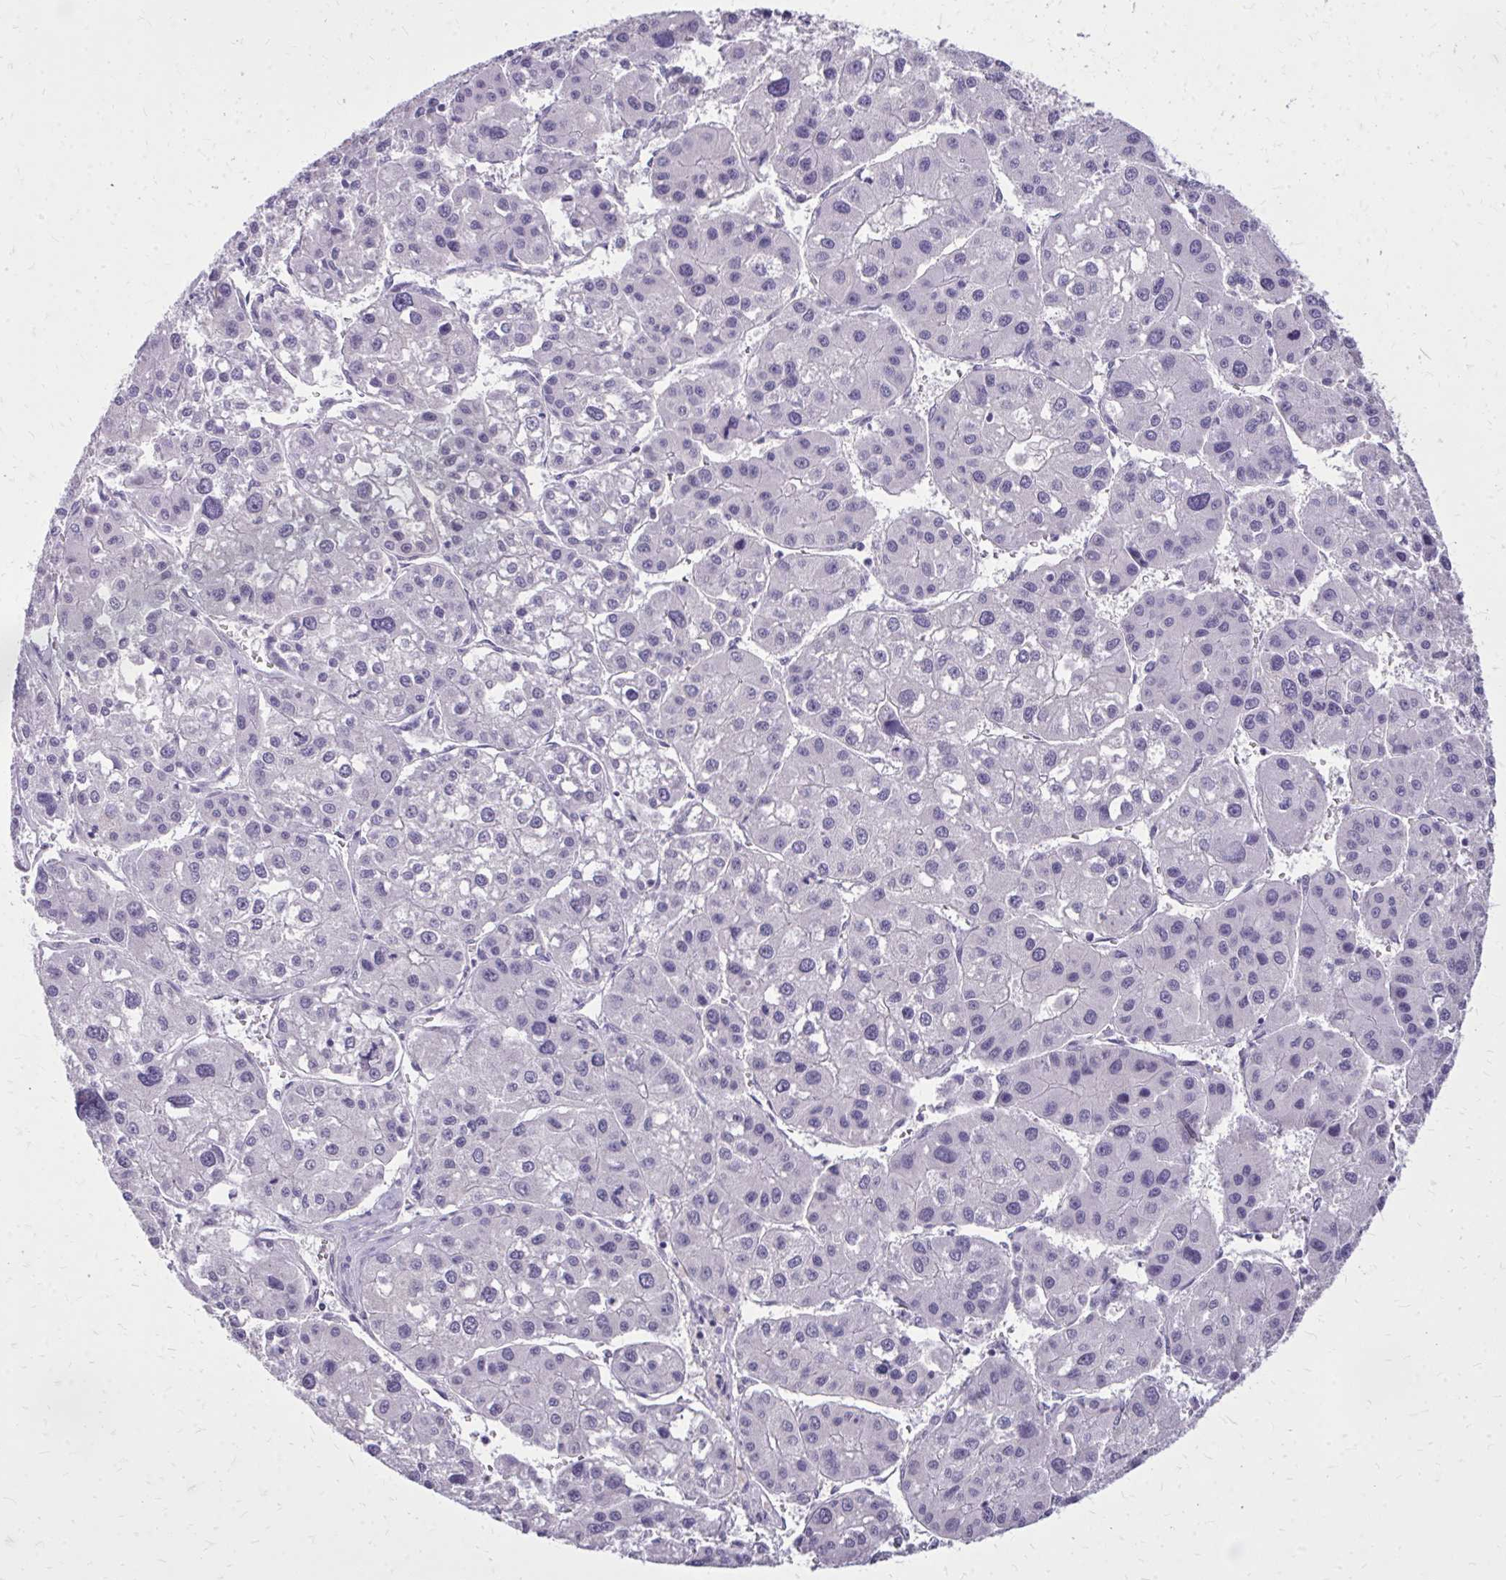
{"staining": {"intensity": "negative", "quantity": "none", "location": "none"}, "tissue": "liver cancer", "cell_type": "Tumor cells", "image_type": "cancer", "snomed": [{"axis": "morphology", "description": "Carcinoma, Hepatocellular, NOS"}, {"axis": "topography", "description": "Liver"}], "caption": "A histopathology image of human liver hepatocellular carcinoma is negative for staining in tumor cells.", "gene": "AKAP5", "patient": {"sex": "male", "age": 73}}